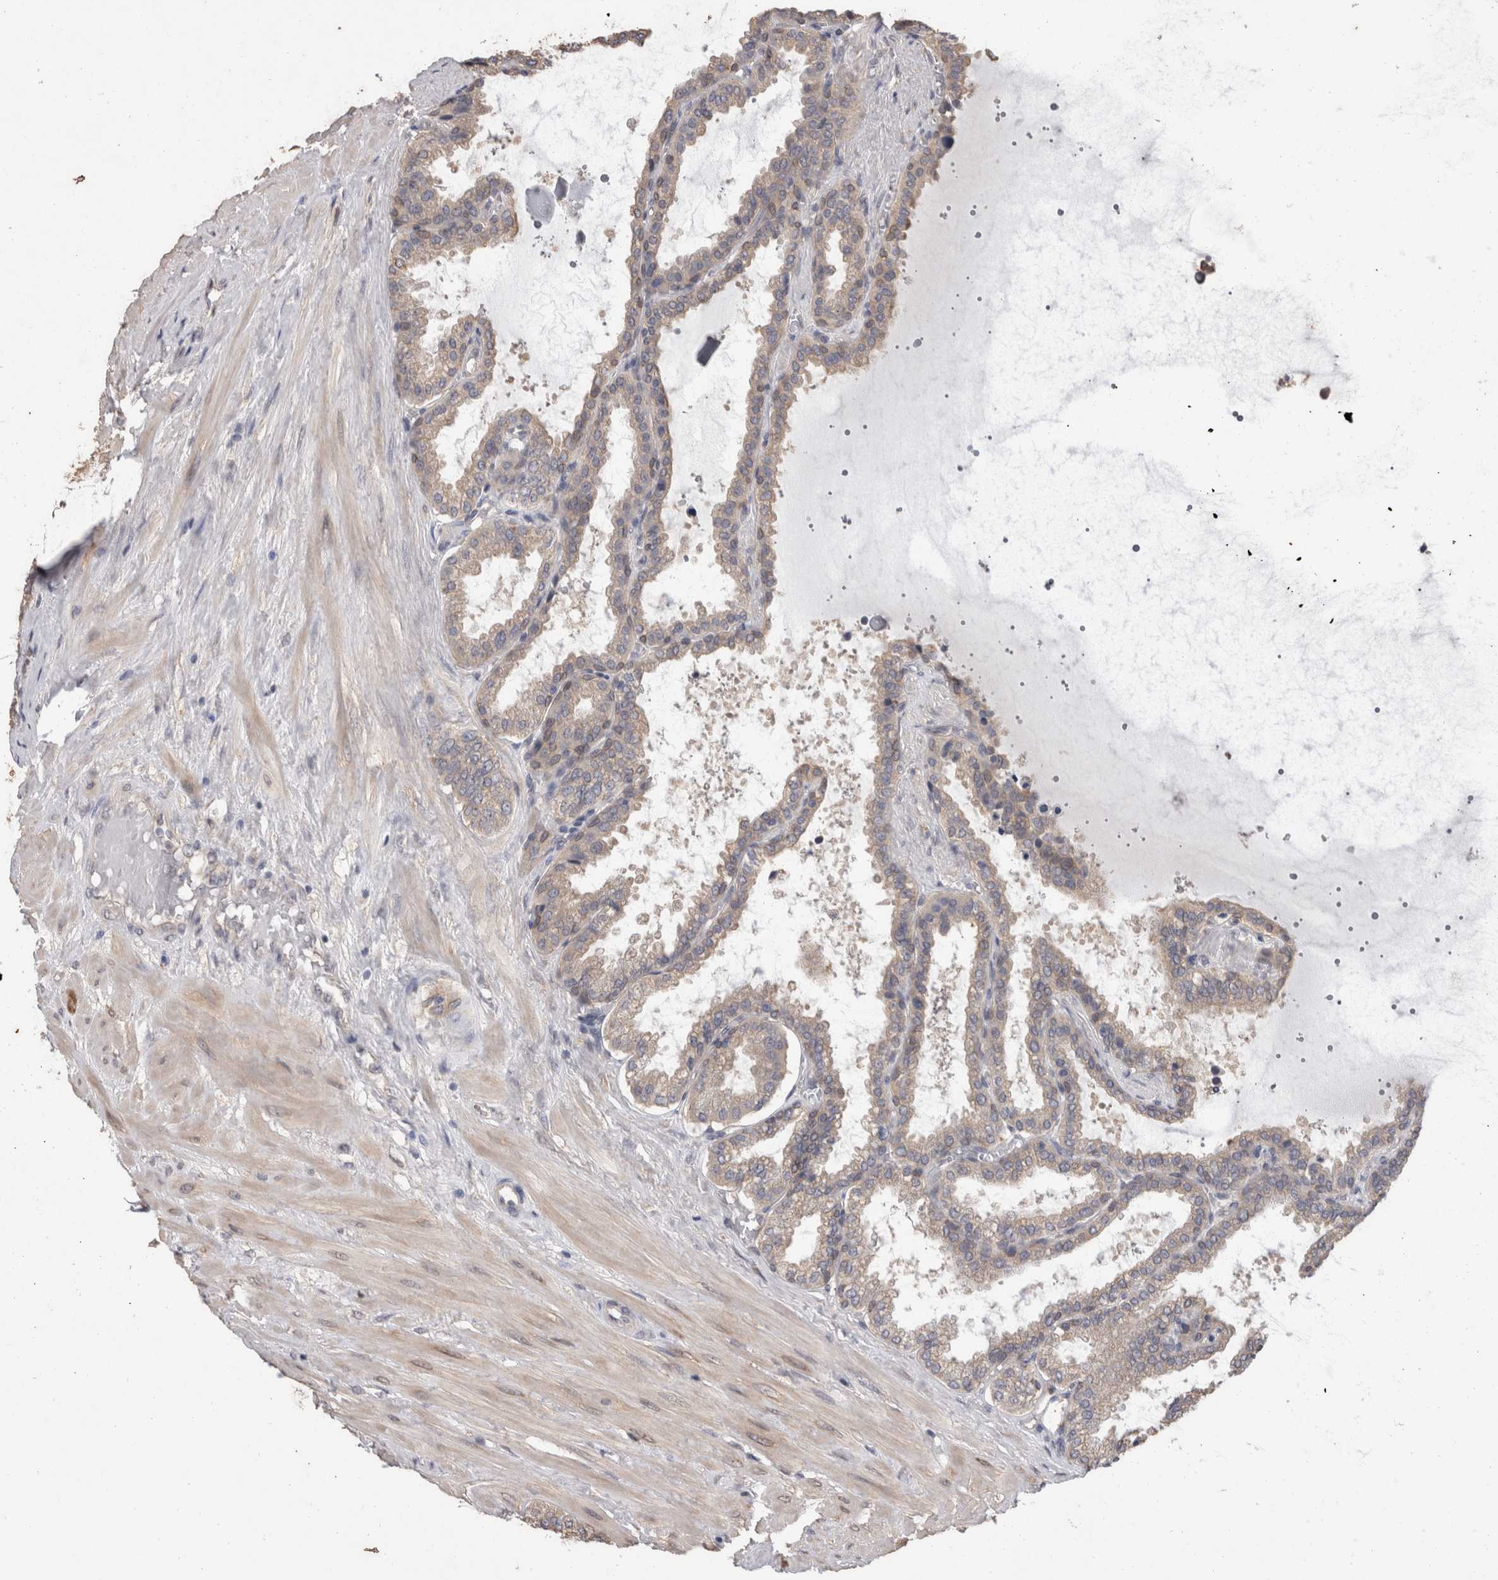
{"staining": {"intensity": "weak", "quantity": ">75%", "location": "cytoplasmic/membranous"}, "tissue": "seminal vesicle", "cell_type": "Glandular cells", "image_type": "normal", "snomed": [{"axis": "morphology", "description": "Normal tissue, NOS"}, {"axis": "topography", "description": "Seminal veicle"}], "caption": "Immunohistochemical staining of normal human seminal vesicle displays low levels of weak cytoplasmic/membranous expression in about >75% of glandular cells. (Stains: DAB in brown, nuclei in blue, Microscopy: brightfield microscopy at high magnification).", "gene": "FHOD3", "patient": {"sex": "male", "age": 46}}